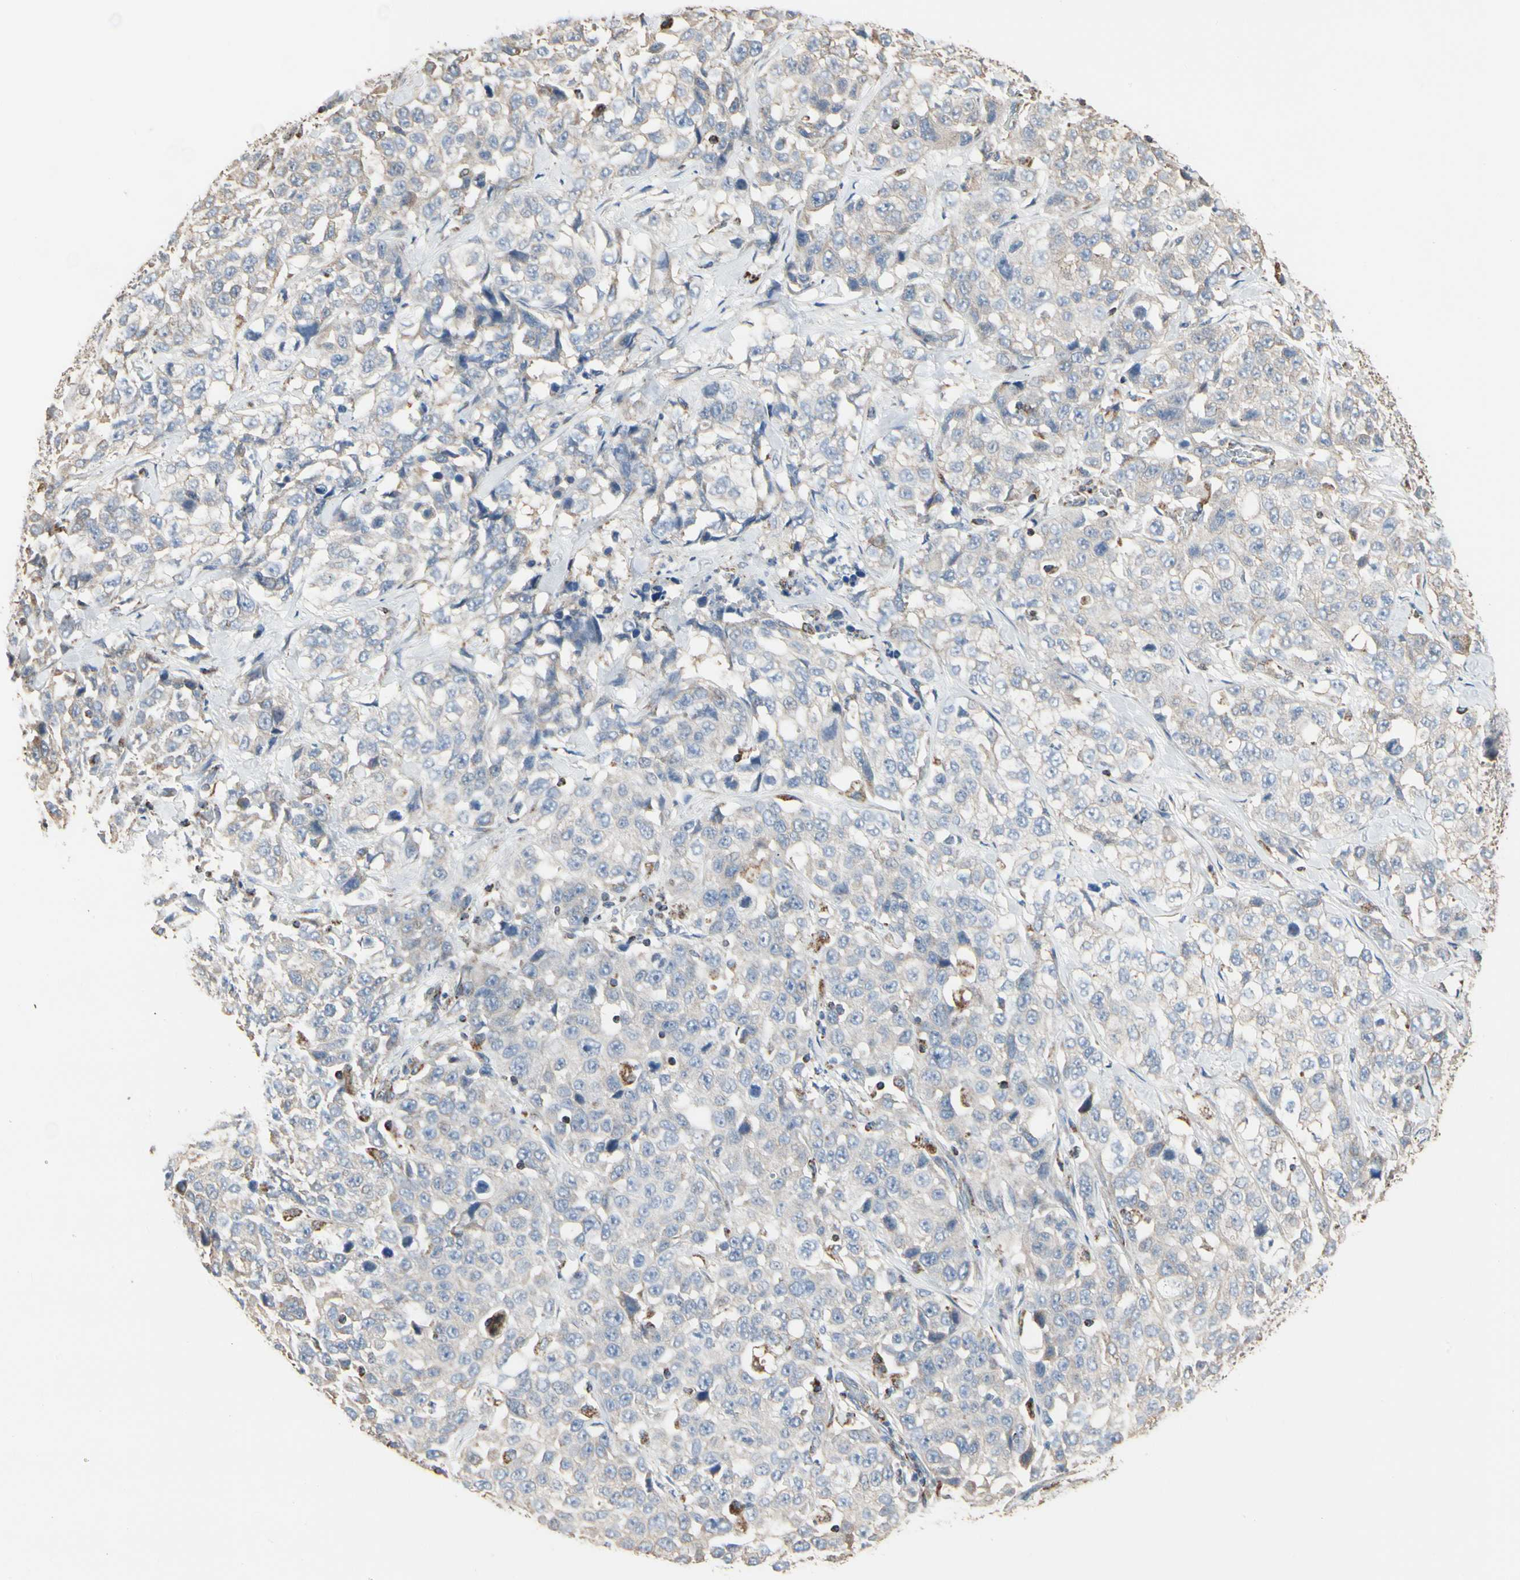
{"staining": {"intensity": "negative", "quantity": "none", "location": "none"}, "tissue": "stomach cancer", "cell_type": "Tumor cells", "image_type": "cancer", "snomed": [{"axis": "morphology", "description": "Normal tissue, NOS"}, {"axis": "morphology", "description": "Adenocarcinoma, NOS"}, {"axis": "topography", "description": "Stomach"}], "caption": "The IHC image has no significant expression in tumor cells of stomach cancer tissue. Nuclei are stained in blue.", "gene": "TUBA1A", "patient": {"sex": "male", "age": 48}}